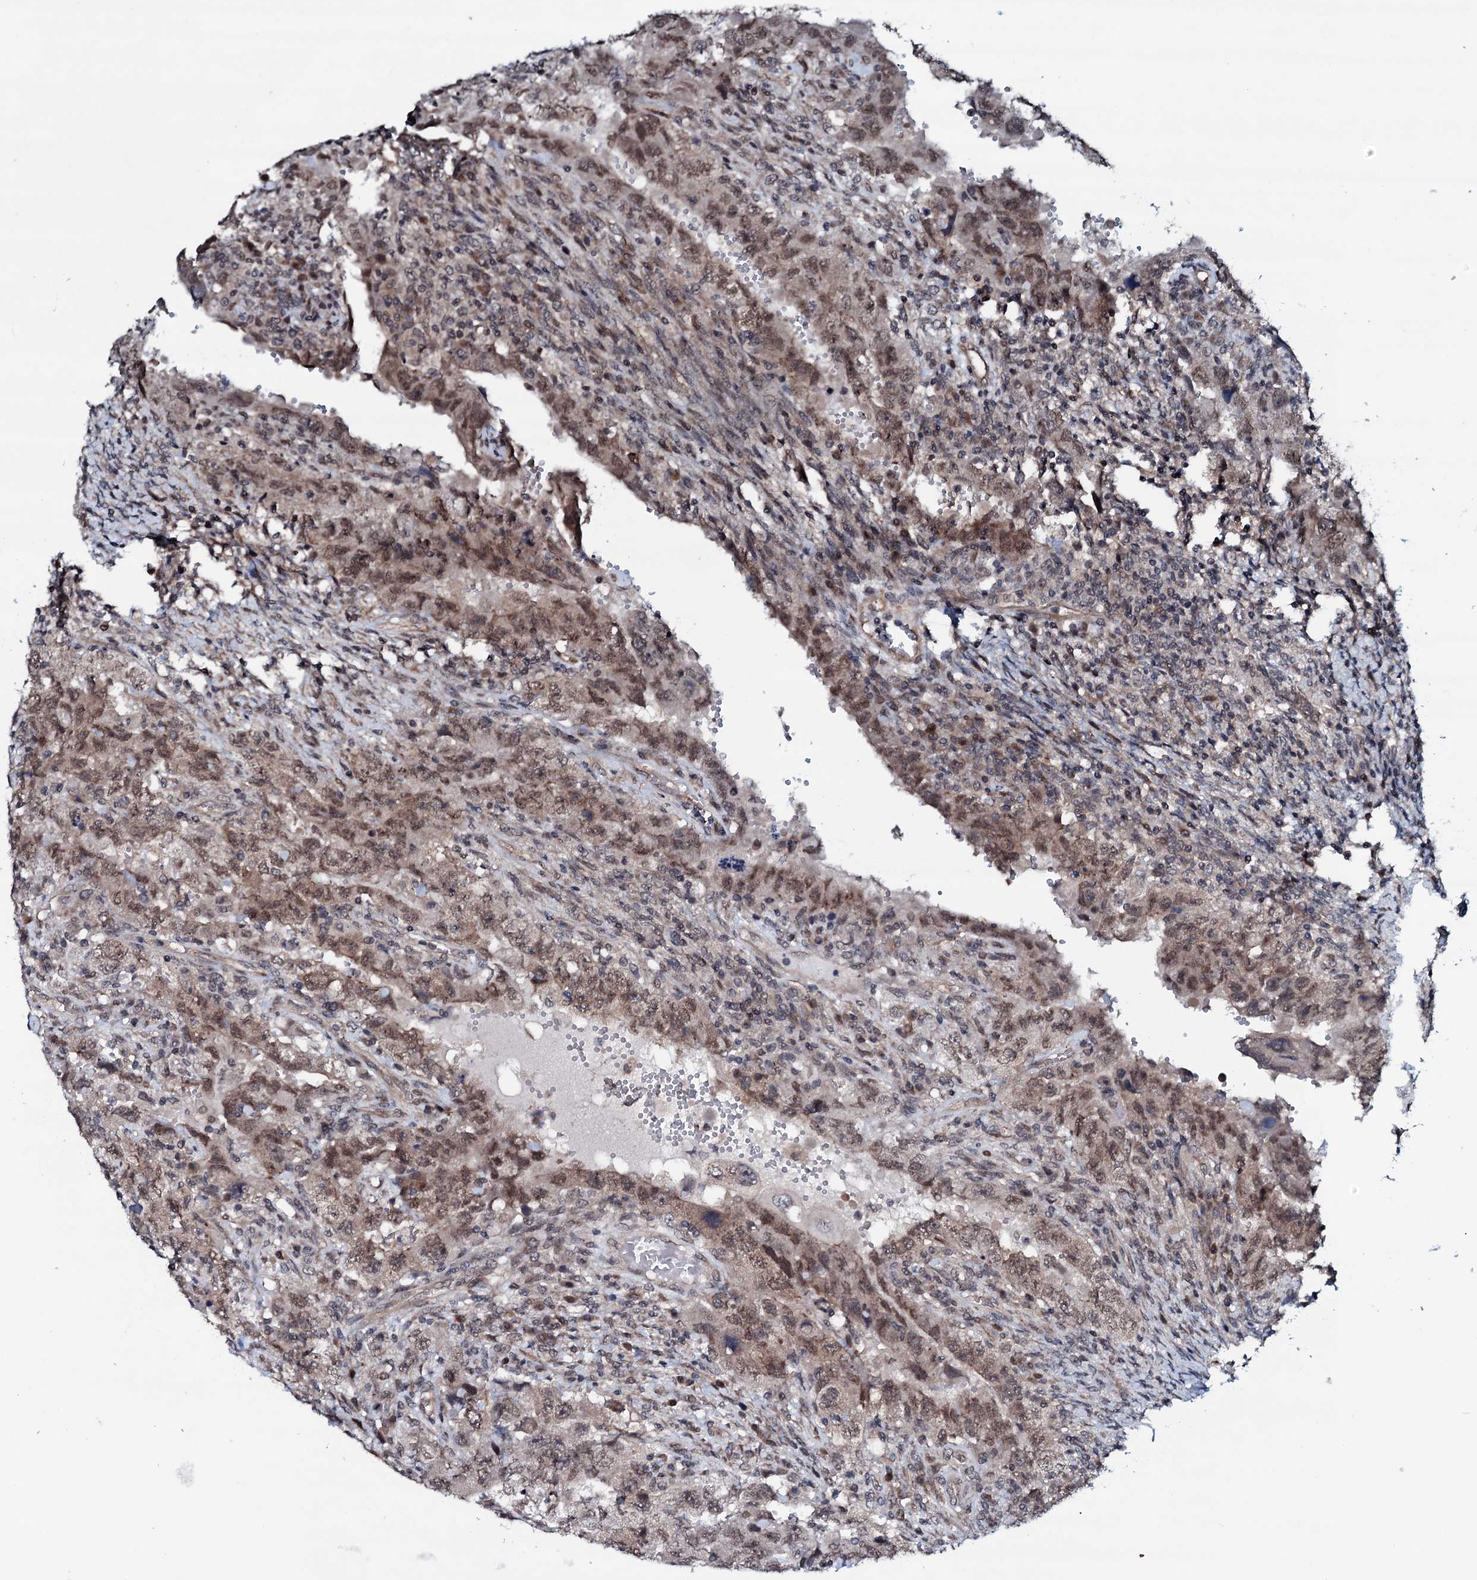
{"staining": {"intensity": "moderate", "quantity": ">75%", "location": "nuclear"}, "tissue": "testis cancer", "cell_type": "Tumor cells", "image_type": "cancer", "snomed": [{"axis": "morphology", "description": "Carcinoma, Embryonal, NOS"}, {"axis": "topography", "description": "Testis"}], "caption": "Immunohistochemical staining of testis embryonal carcinoma reveals moderate nuclear protein expression in approximately >75% of tumor cells.", "gene": "OGFOD2", "patient": {"sex": "male", "age": 26}}